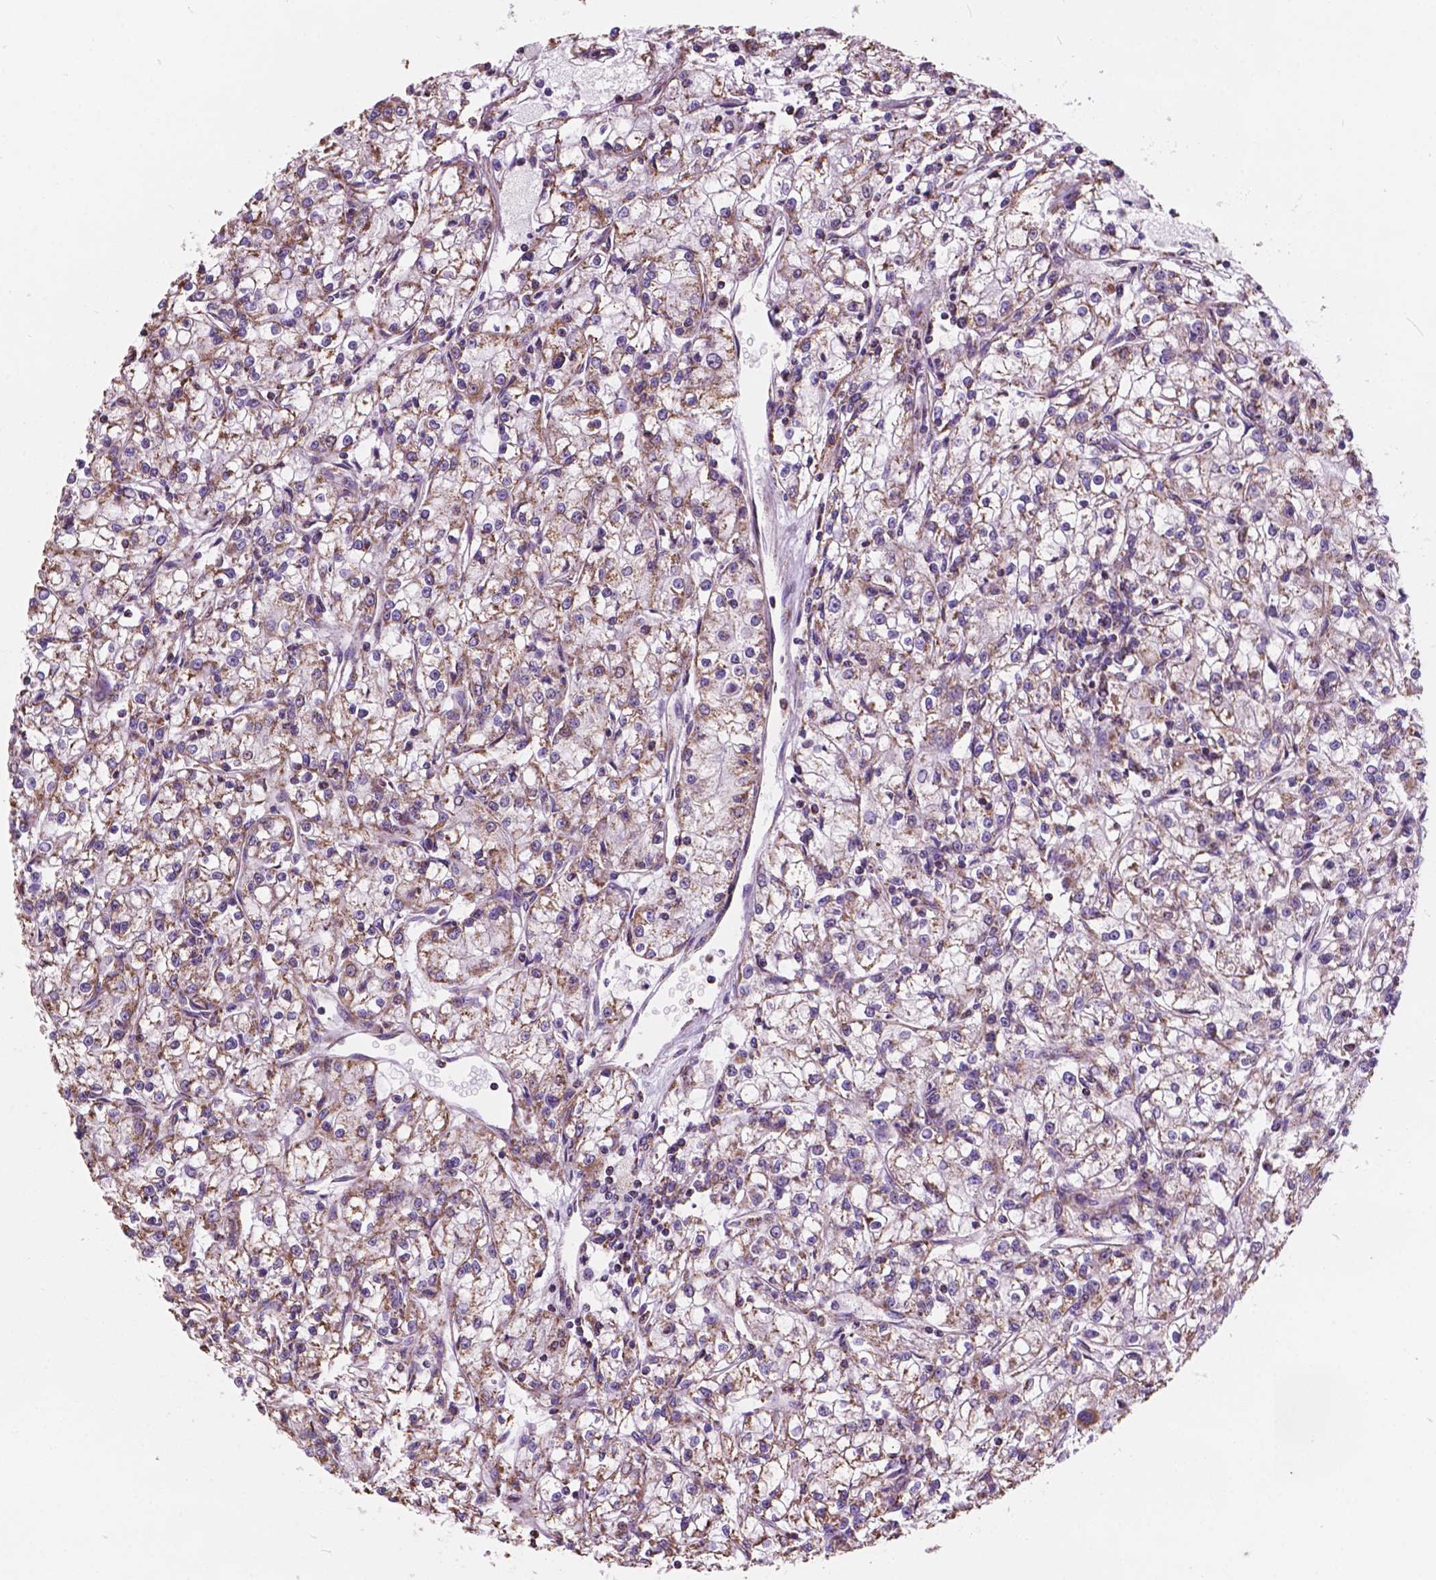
{"staining": {"intensity": "weak", "quantity": ">75%", "location": "cytoplasmic/membranous"}, "tissue": "renal cancer", "cell_type": "Tumor cells", "image_type": "cancer", "snomed": [{"axis": "morphology", "description": "Adenocarcinoma, NOS"}, {"axis": "topography", "description": "Kidney"}], "caption": "DAB immunohistochemical staining of renal cancer displays weak cytoplasmic/membranous protein staining in about >75% of tumor cells. (brown staining indicates protein expression, while blue staining denotes nuclei).", "gene": "SCOC", "patient": {"sex": "female", "age": 59}}